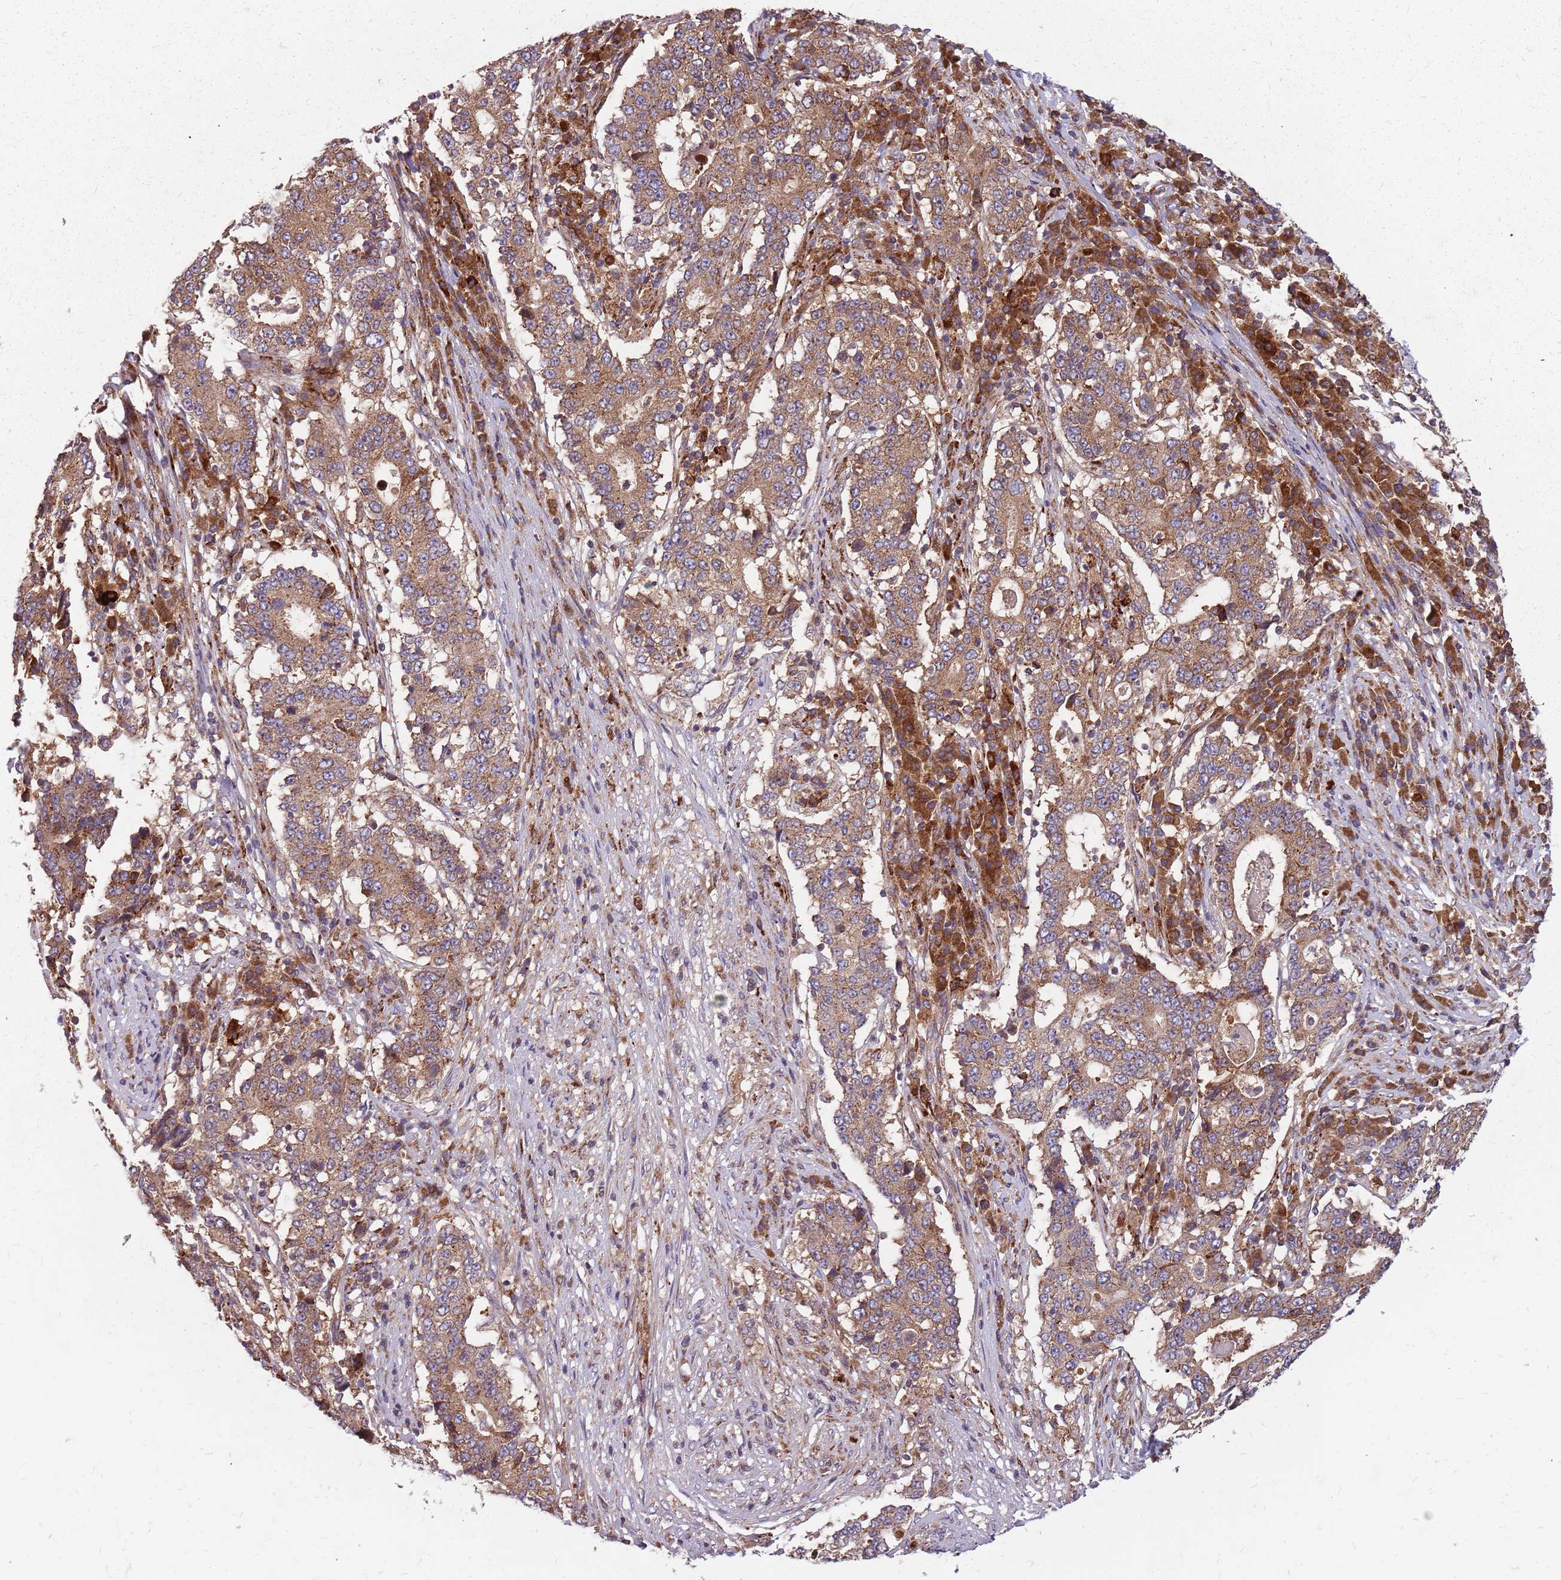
{"staining": {"intensity": "moderate", "quantity": ">75%", "location": "cytoplasmic/membranous"}, "tissue": "stomach cancer", "cell_type": "Tumor cells", "image_type": "cancer", "snomed": [{"axis": "morphology", "description": "Adenocarcinoma, NOS"}, {"axis": "topography", "description": "Stomach"}], "caption": "This is a histology image of immunohistochemistry (IHC) staining of stomach cancer, which shows moderate staining in the cytoplasmic/membranous of tumor cells.", "gene": "NME4", "patient": {"sex": "male", "age": 59}}